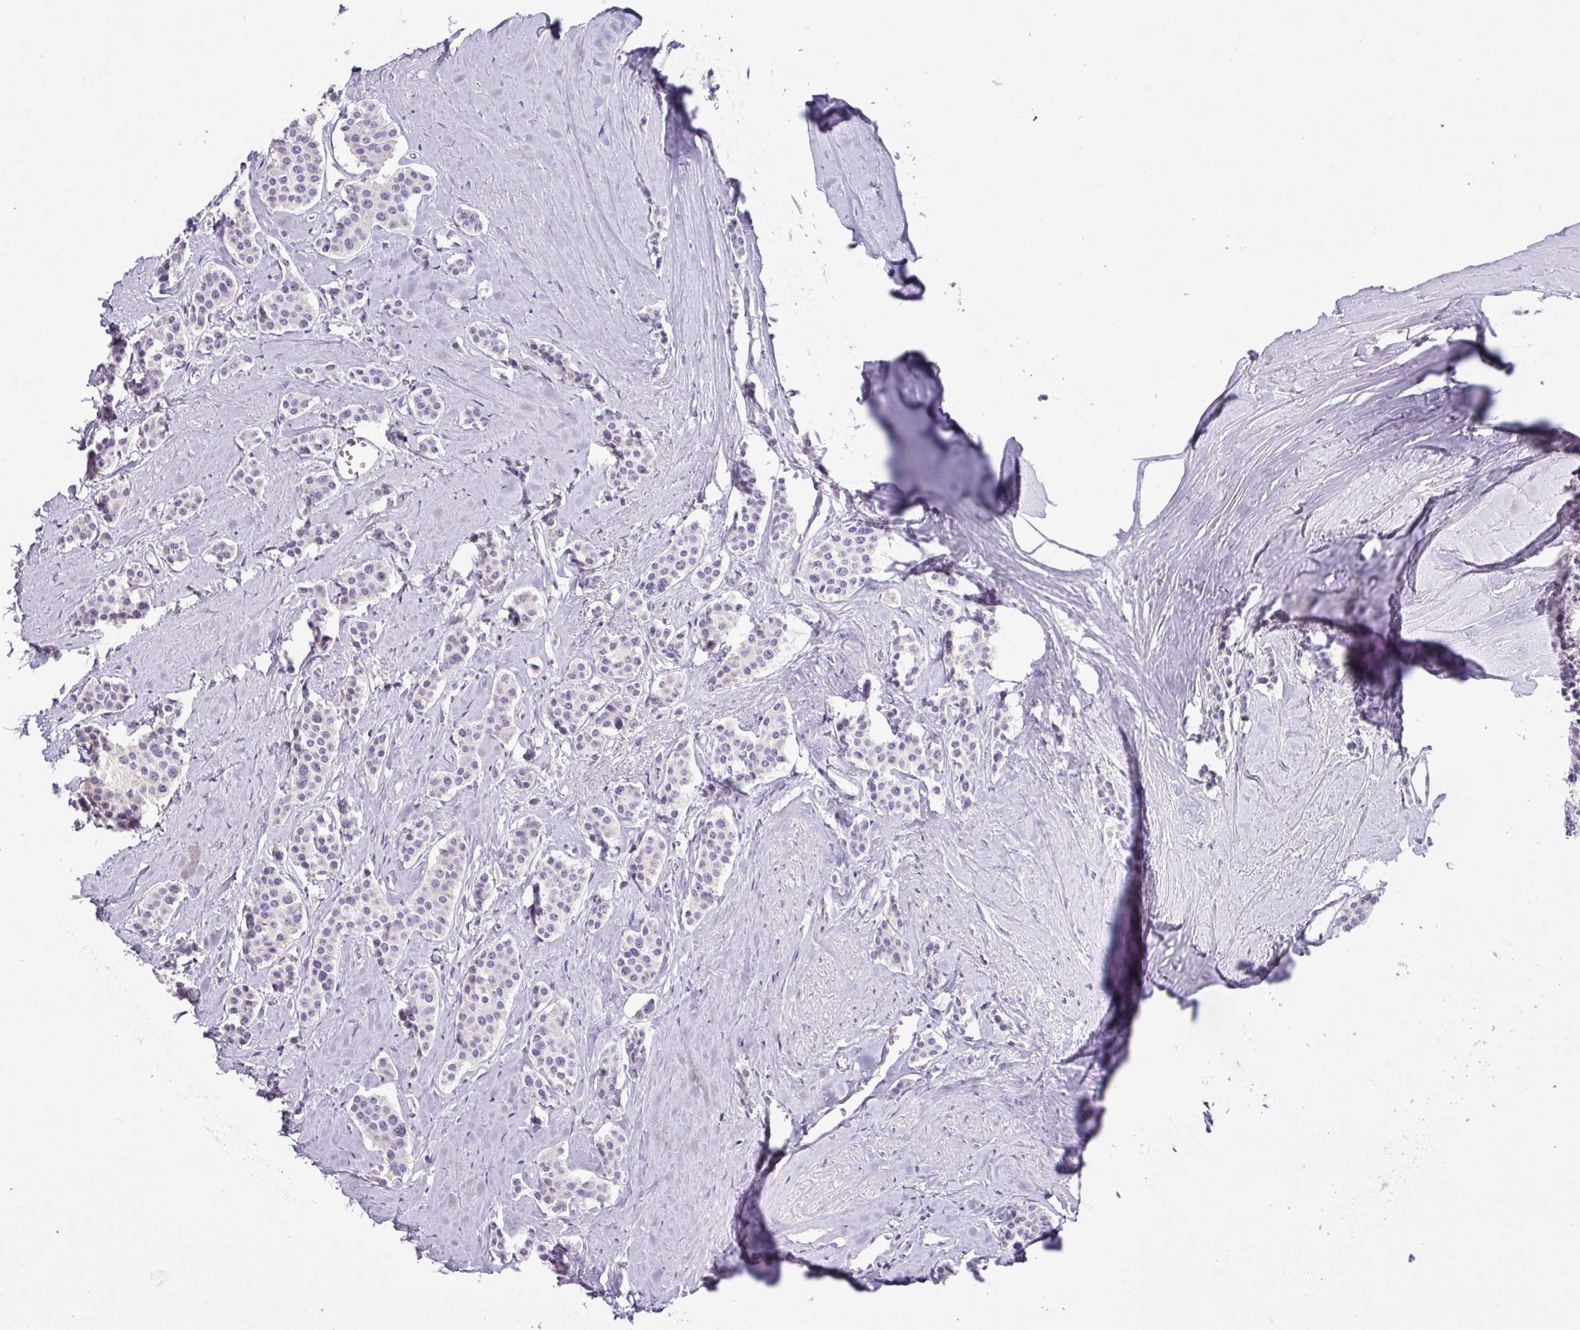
{"staining": {"intensity": "negative", "quantity": "none", "location": "none"}, "tissue": "carcinoid", "cell_type": "Tumor cells", "image_type": "cancer", "snomed": [{"axis": "morphology", "description": "Carcinoid, malignant, NOS"}, {"axis": "topography", "description": "Small intestine"}], "caption": "High power microscopy histopathology image of an IHC image of carcinoid, revealing no significant expression in tumor cells.", "gene": "HMCN2", "patient": {"sex": "male", "age": 60}}